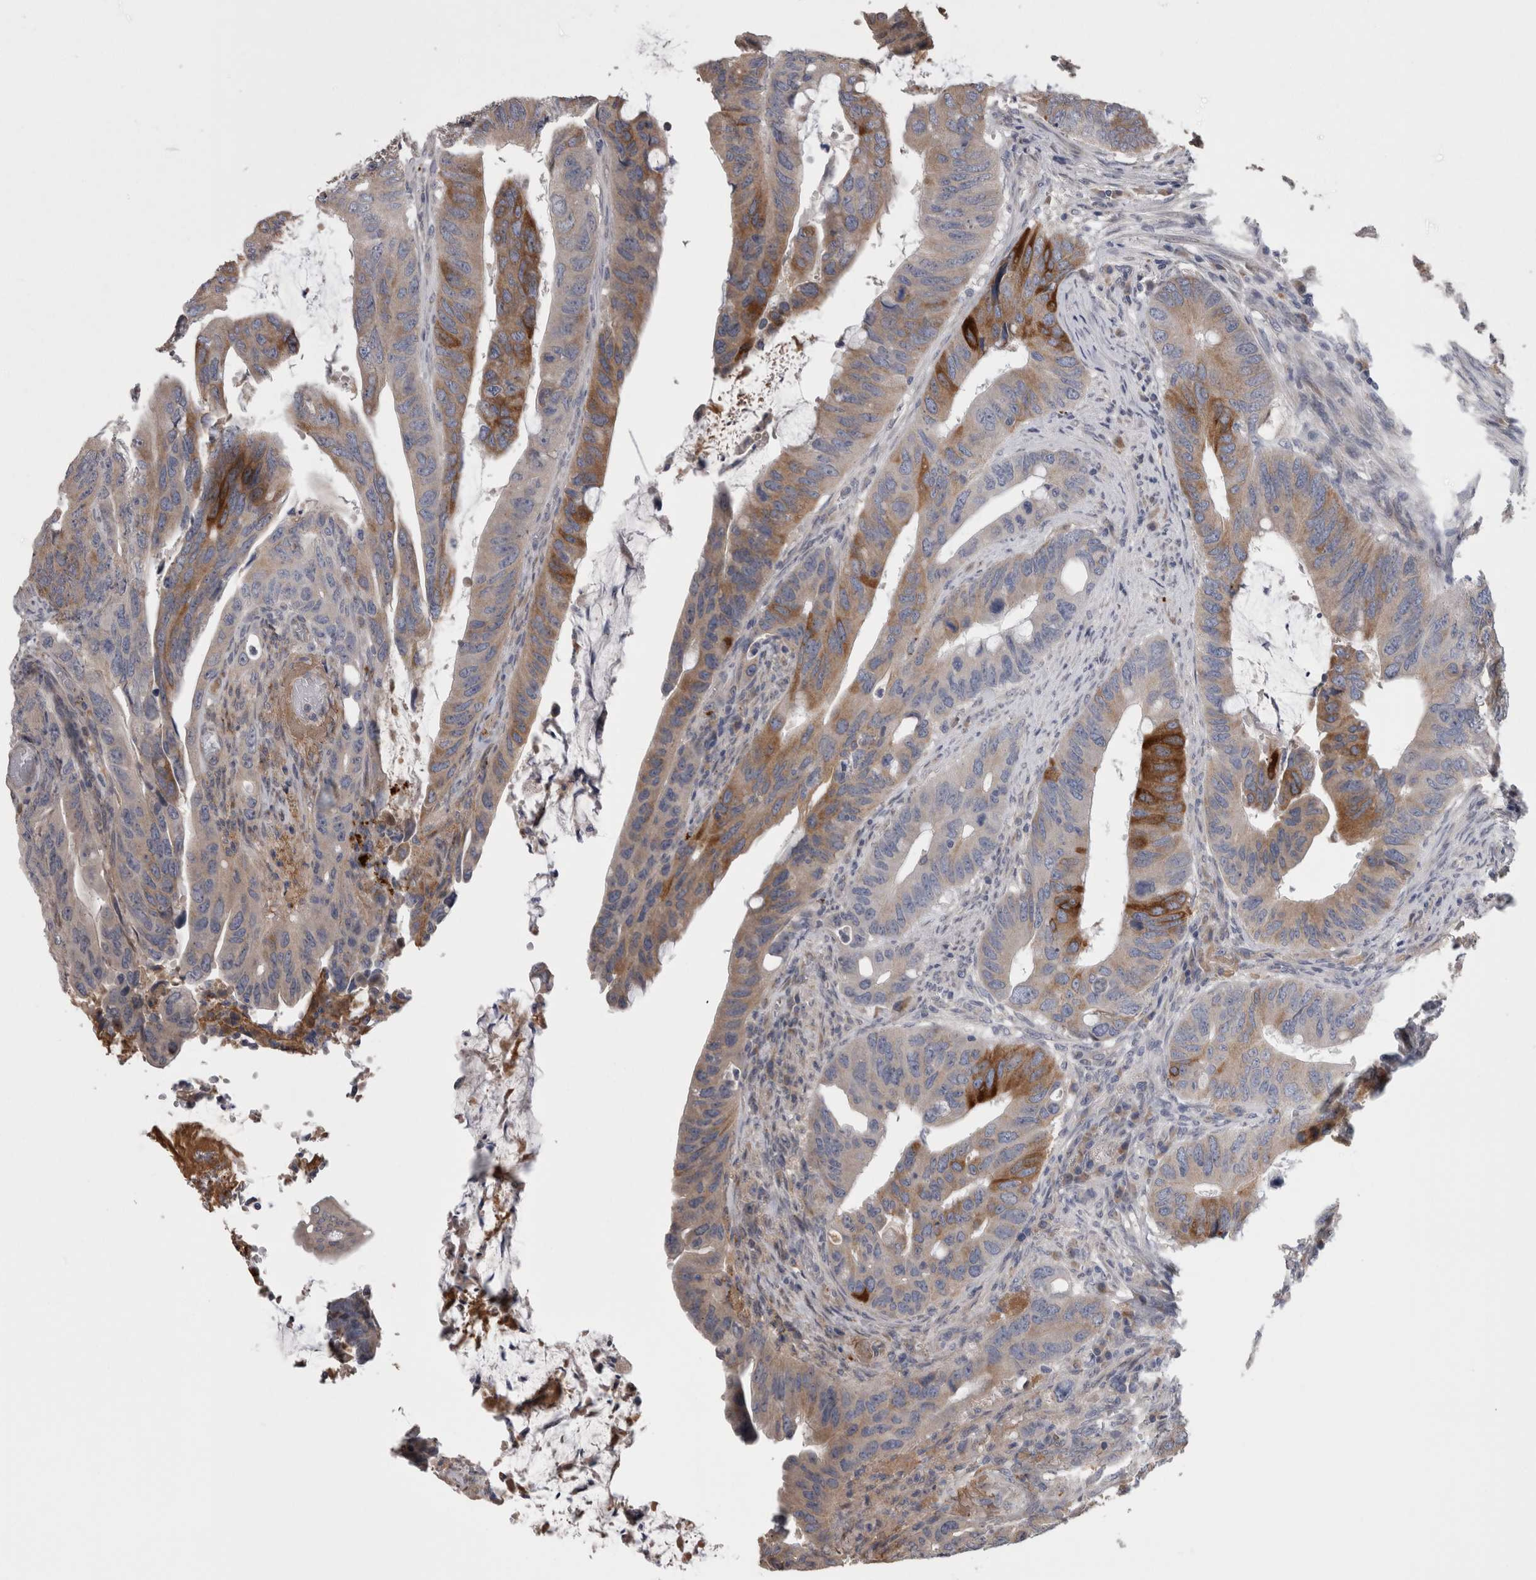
{"staining": {"intensity": "strong", "quantity": "<25%", "location": "cytoplasmic/membranous"}, "tissue": "colorectal cancer", "cell_type": "Tumor cells", "image_type": "cancer", "snomed": [{"axis": "morphology", "description": "Adenocarcinoma, NOS"}, {"axis": "topography", "description": "Colon"}], "caption": "The micrograph demonstrates staining of colorectal cancer (adenocarcinoma), revealing strong cytoplasmic/membranous protein positivity (brown color) within tumor cells. The staining was performed using DAB to visualize the protein expression in brown, while the nuclei were stained in blue with hematoxylin (Magnification: 20x).", "gene": "STC1", "patient": {"sex": "male", "age": 71}}